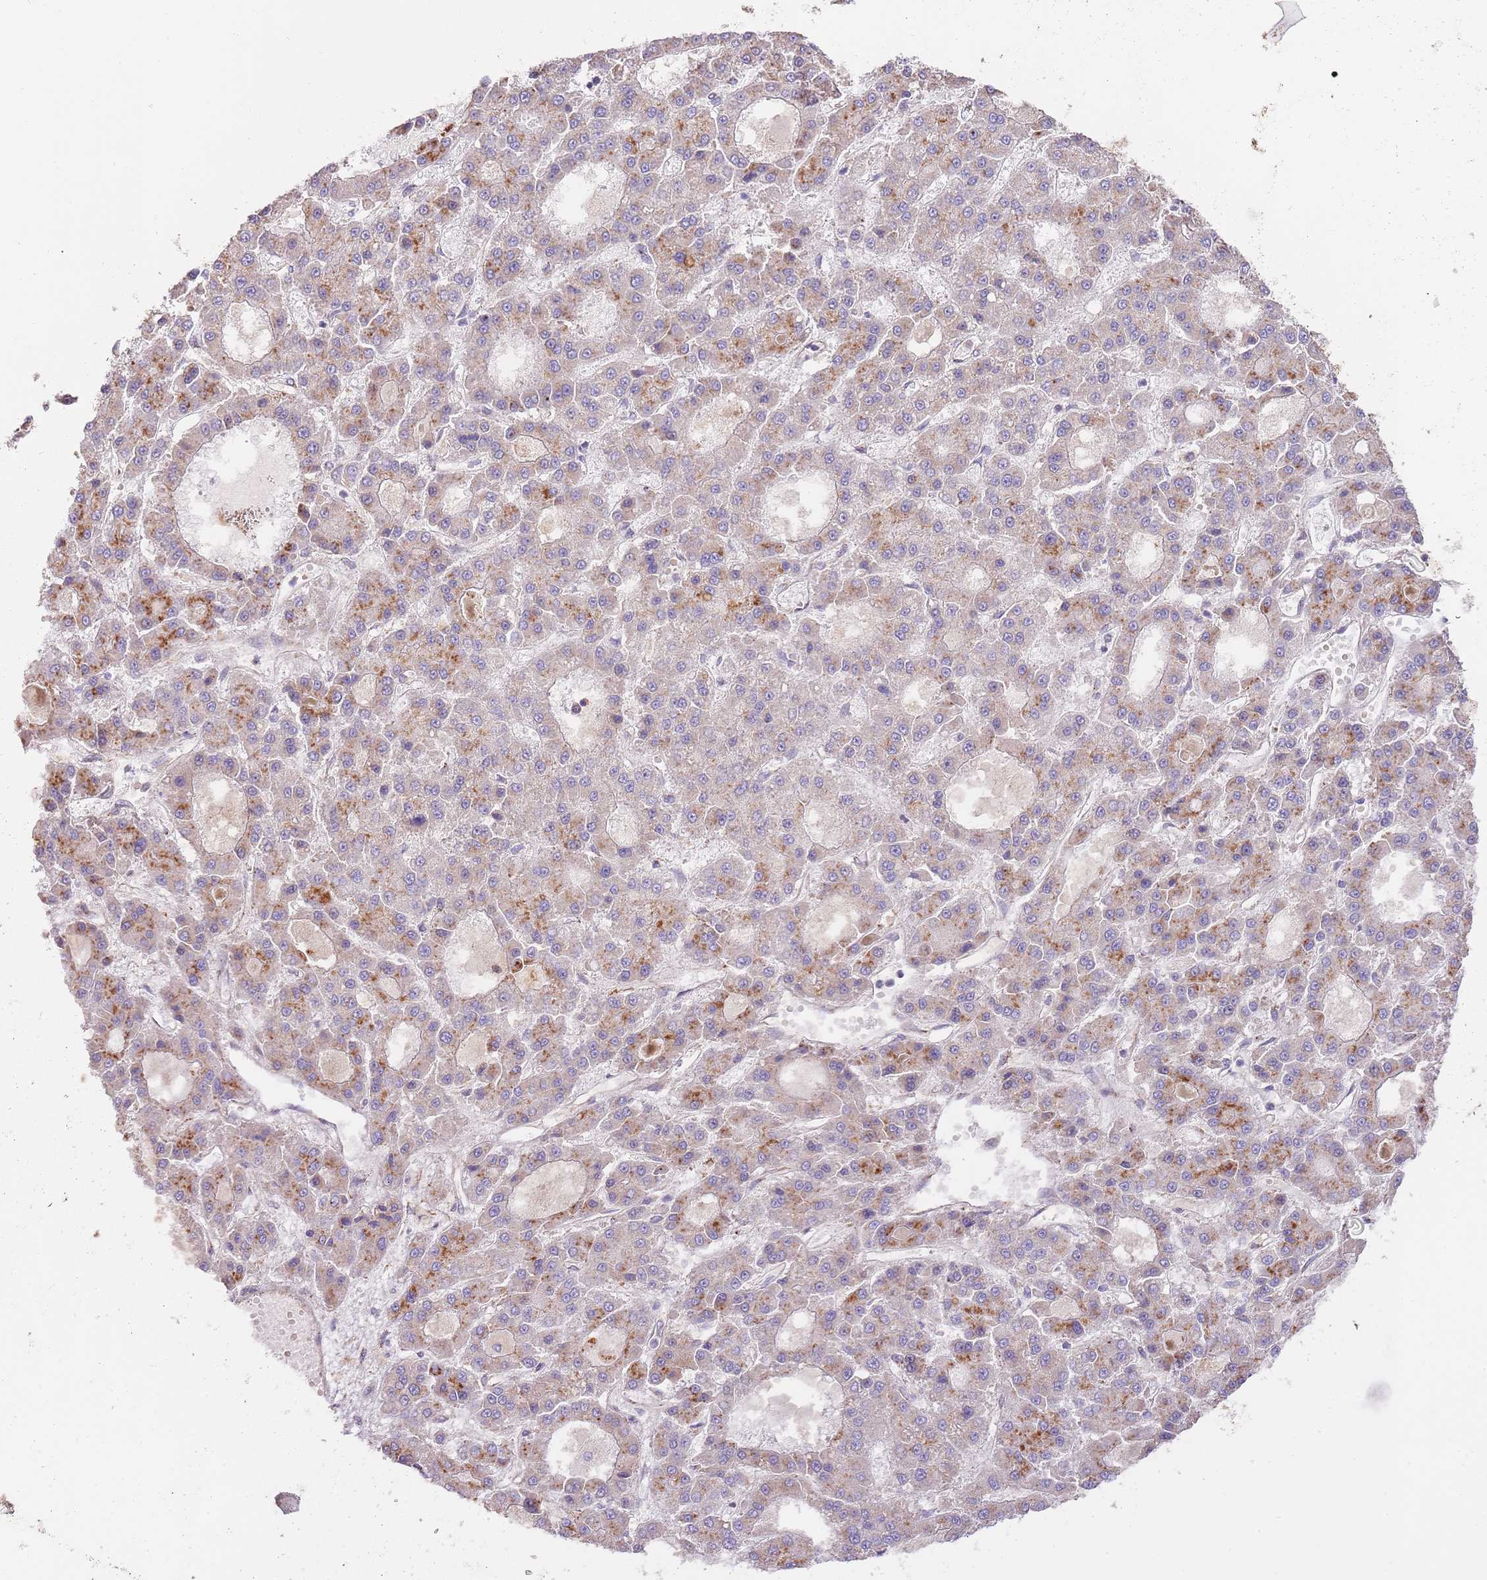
{"staining": {"intensity": "moderate", "quantity": "25%-75%", "location": "cytoplasmic/membranous"}, "tissue": "liver cancer", "cell_type": "Tumor cells", "image_type": "cancer", "snomed": [{"axis": "morphology", "description": "Carcinoma, Hepatocellular, NOS"}, {"axis": "topography", "description": "Liver"}], "caption": "Approximately 25%-75% of tumor cells in liver hepatocellular carcinoma exhibit moderate cytoplasmic/membranous protein staining as visualized by brown immunohistochemical staining.", "gene": "DOCK6", "patient": {"sex": "male", "age": 70}}